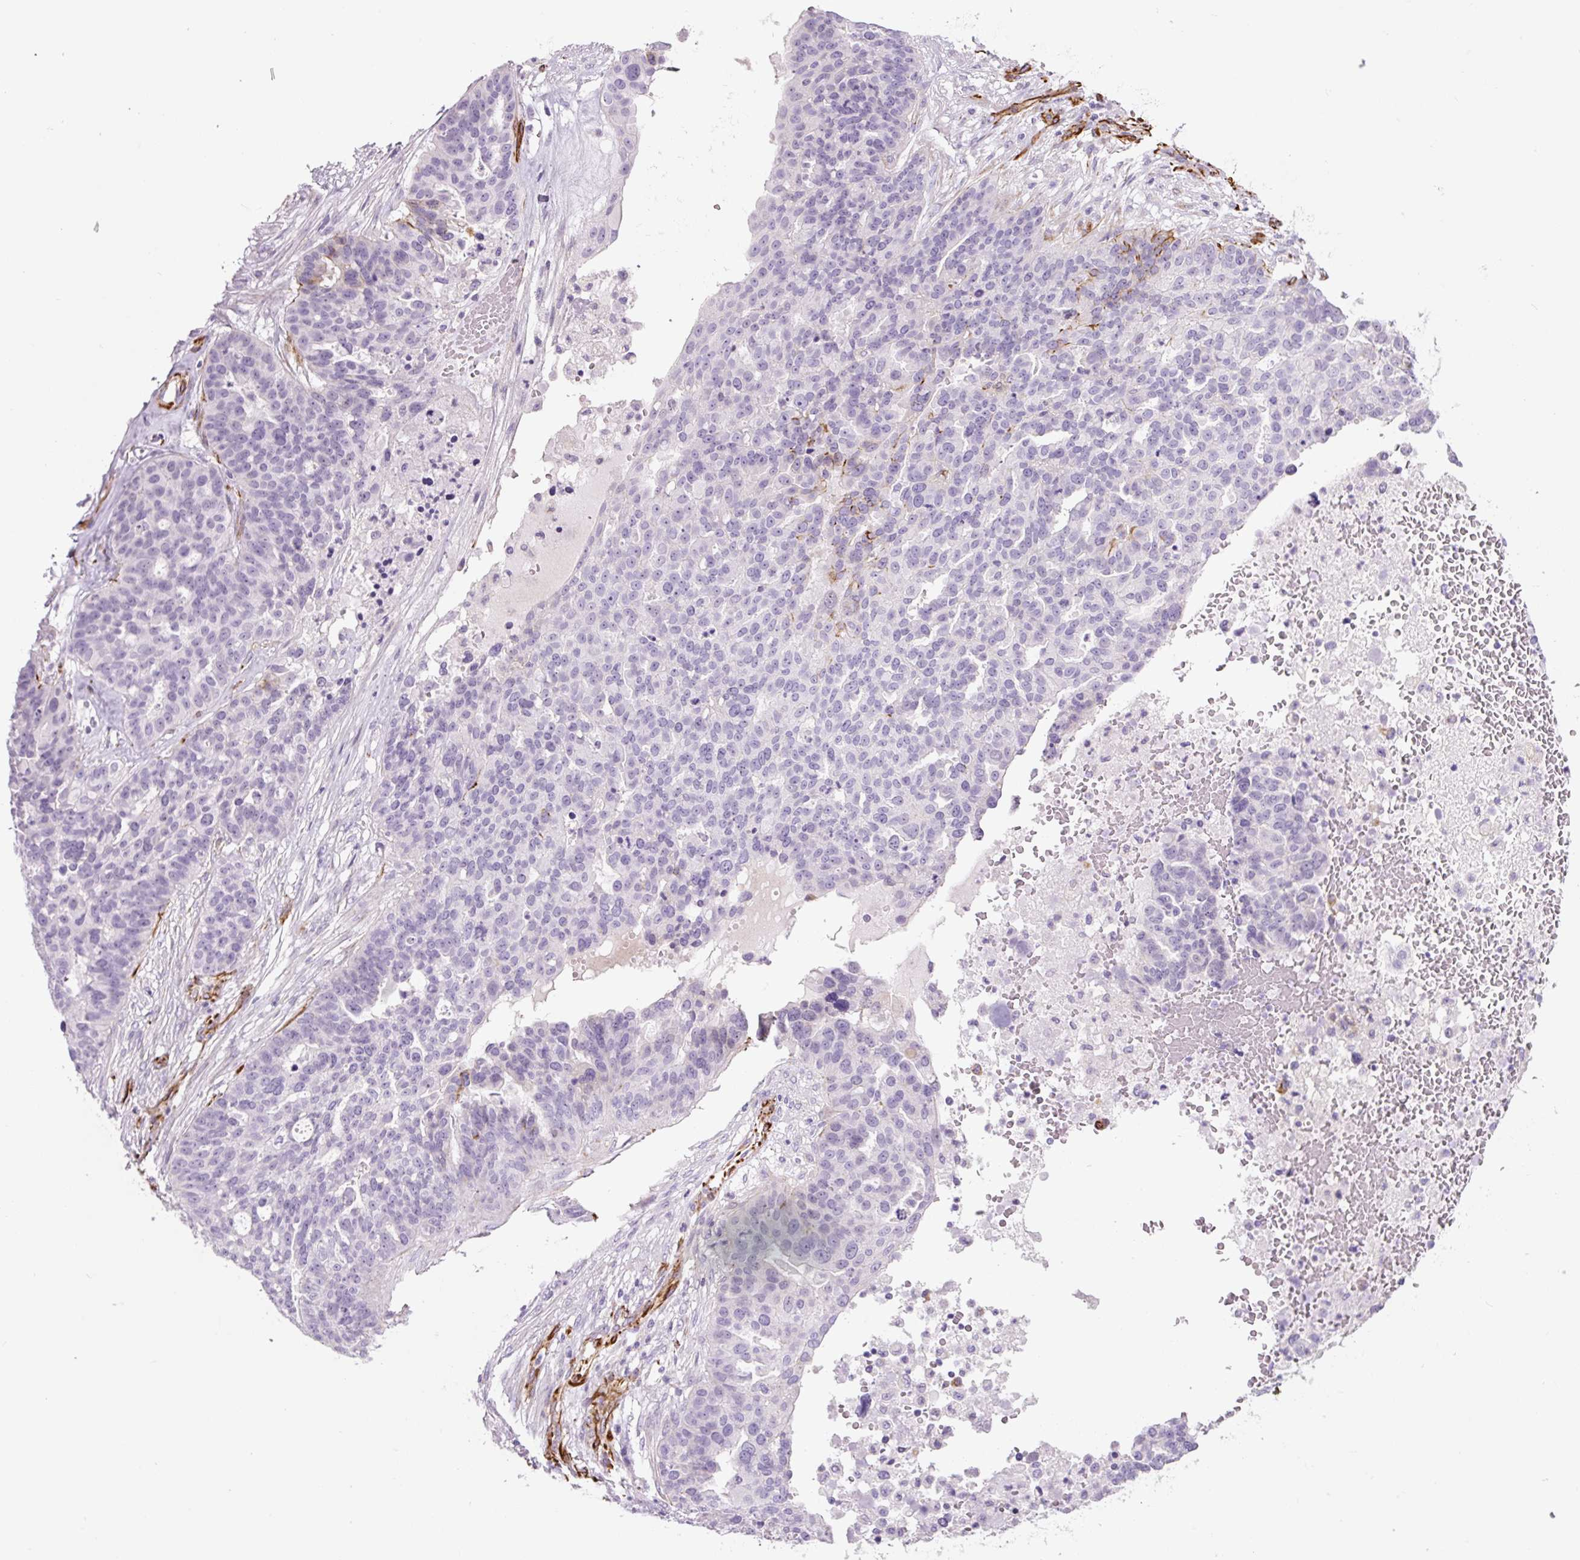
{"staining": {"intensity": "negative", "quantity": "none", "location": "none"}, "tissue": "ovarian cancer", "cell_type": "Tumor cells", "image_type": "cancer", "snomed": [{"axis": "morphology", "description": "Cystadenocarcinoma, serous, NOS"}, {"axis": "topography", "description": "Ovary"}], "caption": "Tumor cells show no significant expression in ovarian serous cystadenocarcinoma.", "gene": "NES", "patient": {"sex": "female", "age": 59}}